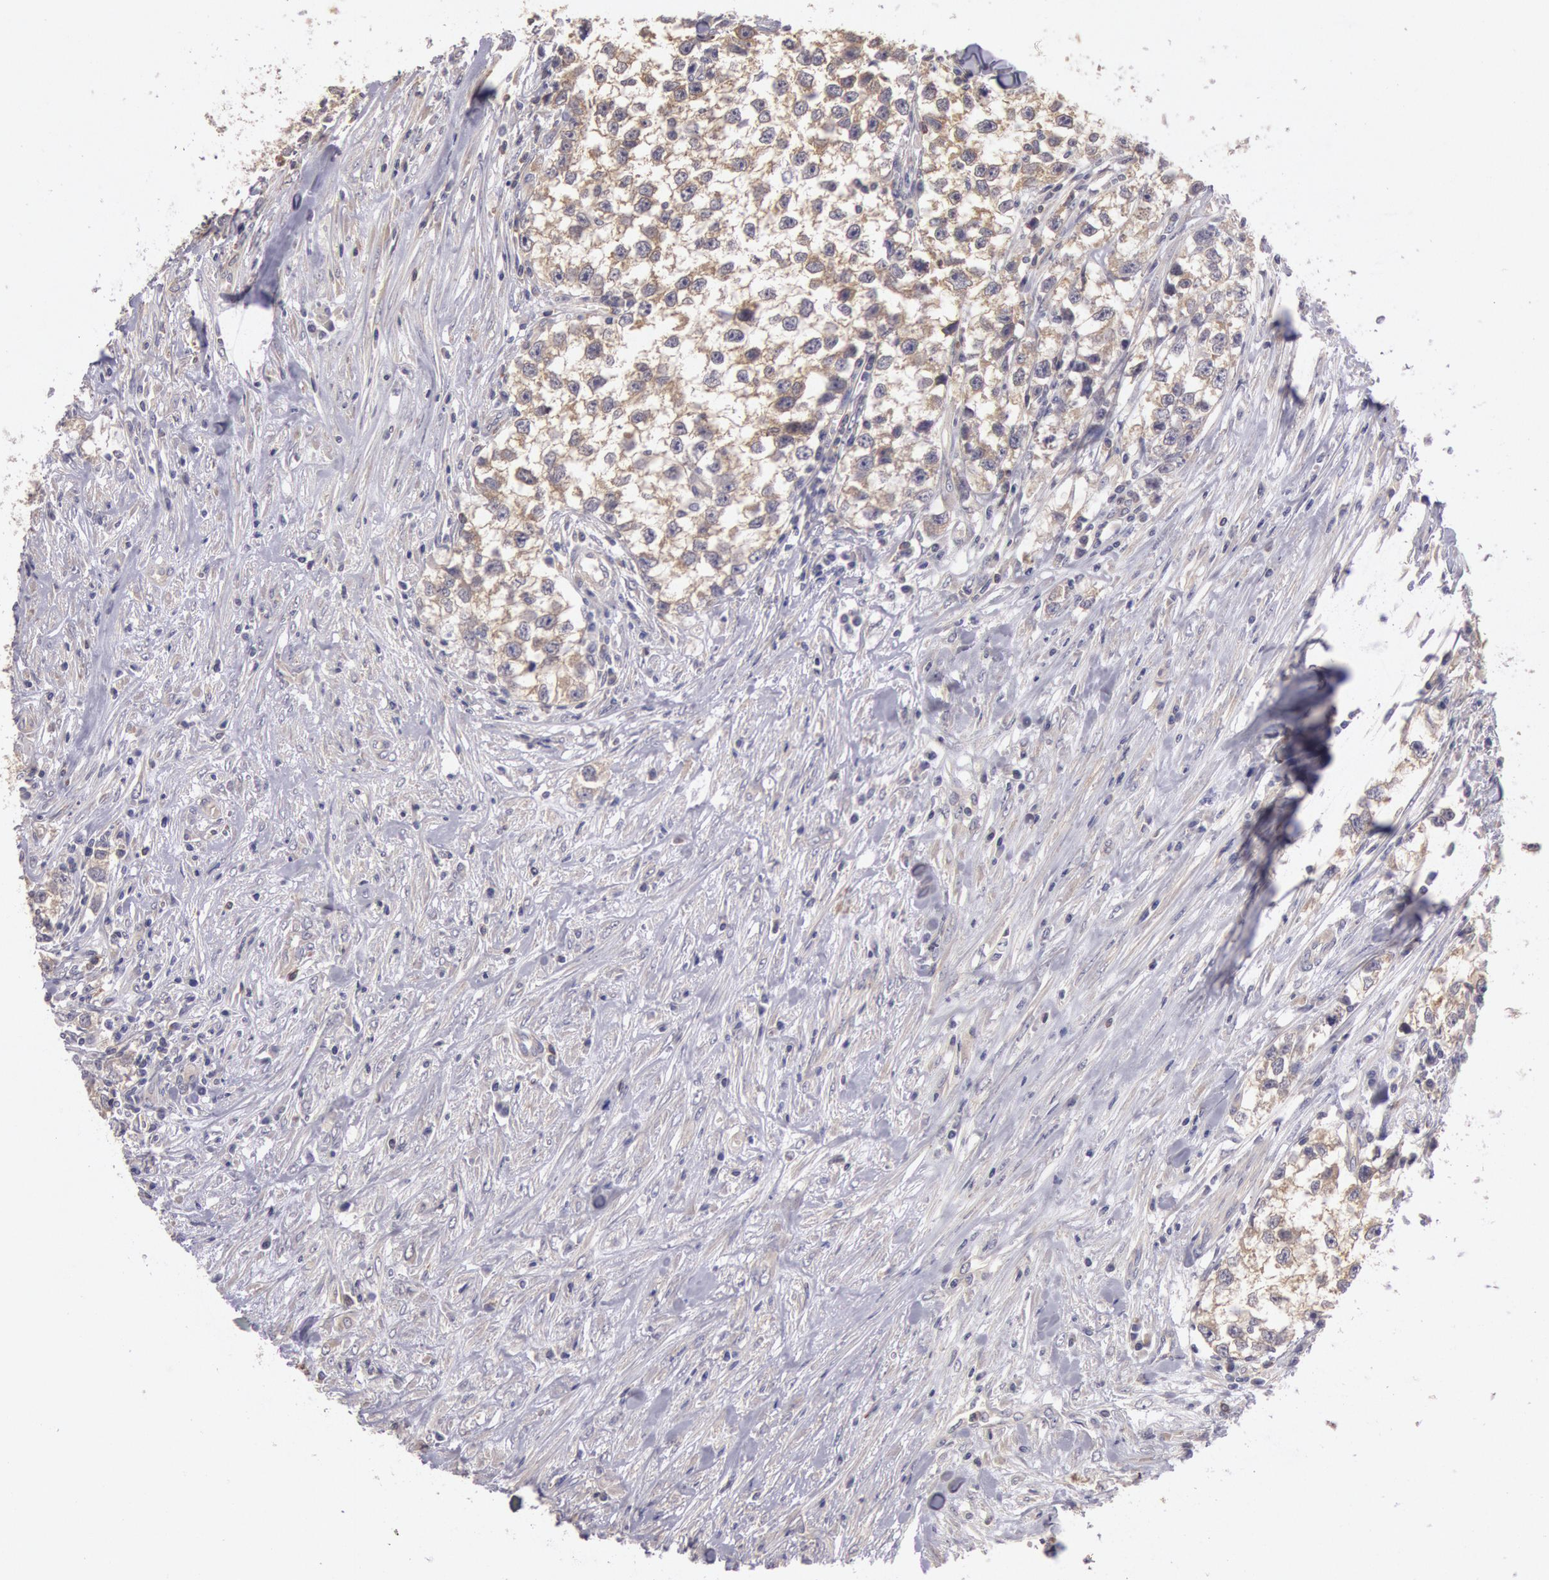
{"staining": {"intensity": "moderate", "quantity": ">75%", "location": "cytoplasmic/membranous"}, "tissue": "testis cancer", "cell_type": "Tumor cells", "image_type": "cancer", "snomed": [{"axis": "morphology", "description": "Seminoma, NOS"}, {"axis": "morphology", "description": "Carcinoma, Embryonal, NOS"}, {"axis": "topography", "description": "Testis"}], "caption": "Human testis cancer (embryonal carcinoma) stained with a protein marker displays moderate staining in tumor cells.", "gene": "NMT2", "patient": {"sex": "male", "age": 30}}